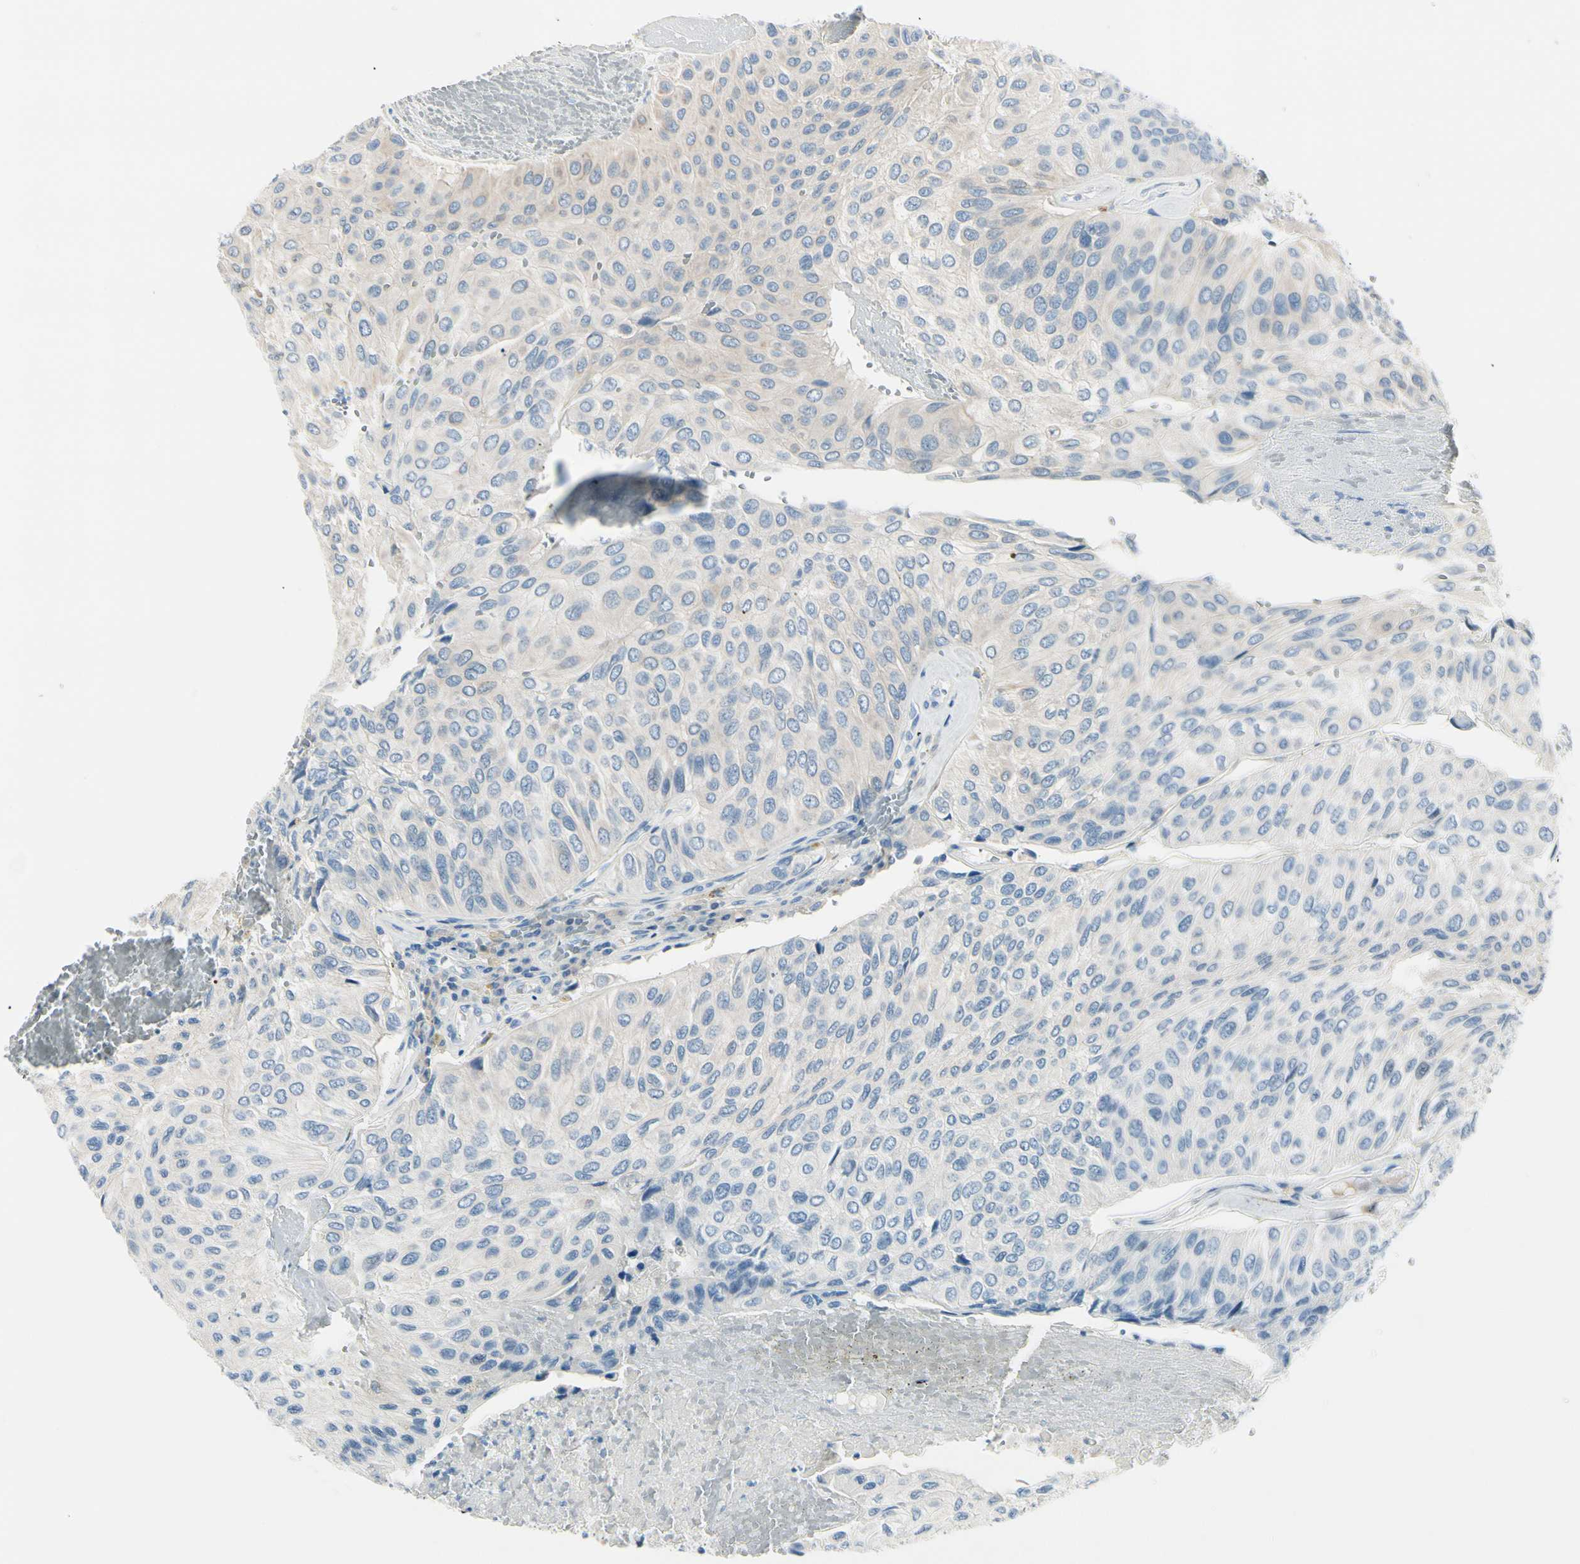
{"staining": {"intensity": "weak", "quantity": "<25%", "location": "cytoplasmic/membranous"}, "tissue": "urothelial cancer", "cell_type": "Tumor cells", "image_type": "cancer", "snomed": [{"axis": "morphology", "description": "Urothelial carcinoma, High grade"}, {"axis": "topography", "description": "Urinary bladder"}], "caption": "Tumor cells show no significant expression in urothelial cancer.", "gene": "PEBP1", "patient": {"sex": "male", "age": 66}}